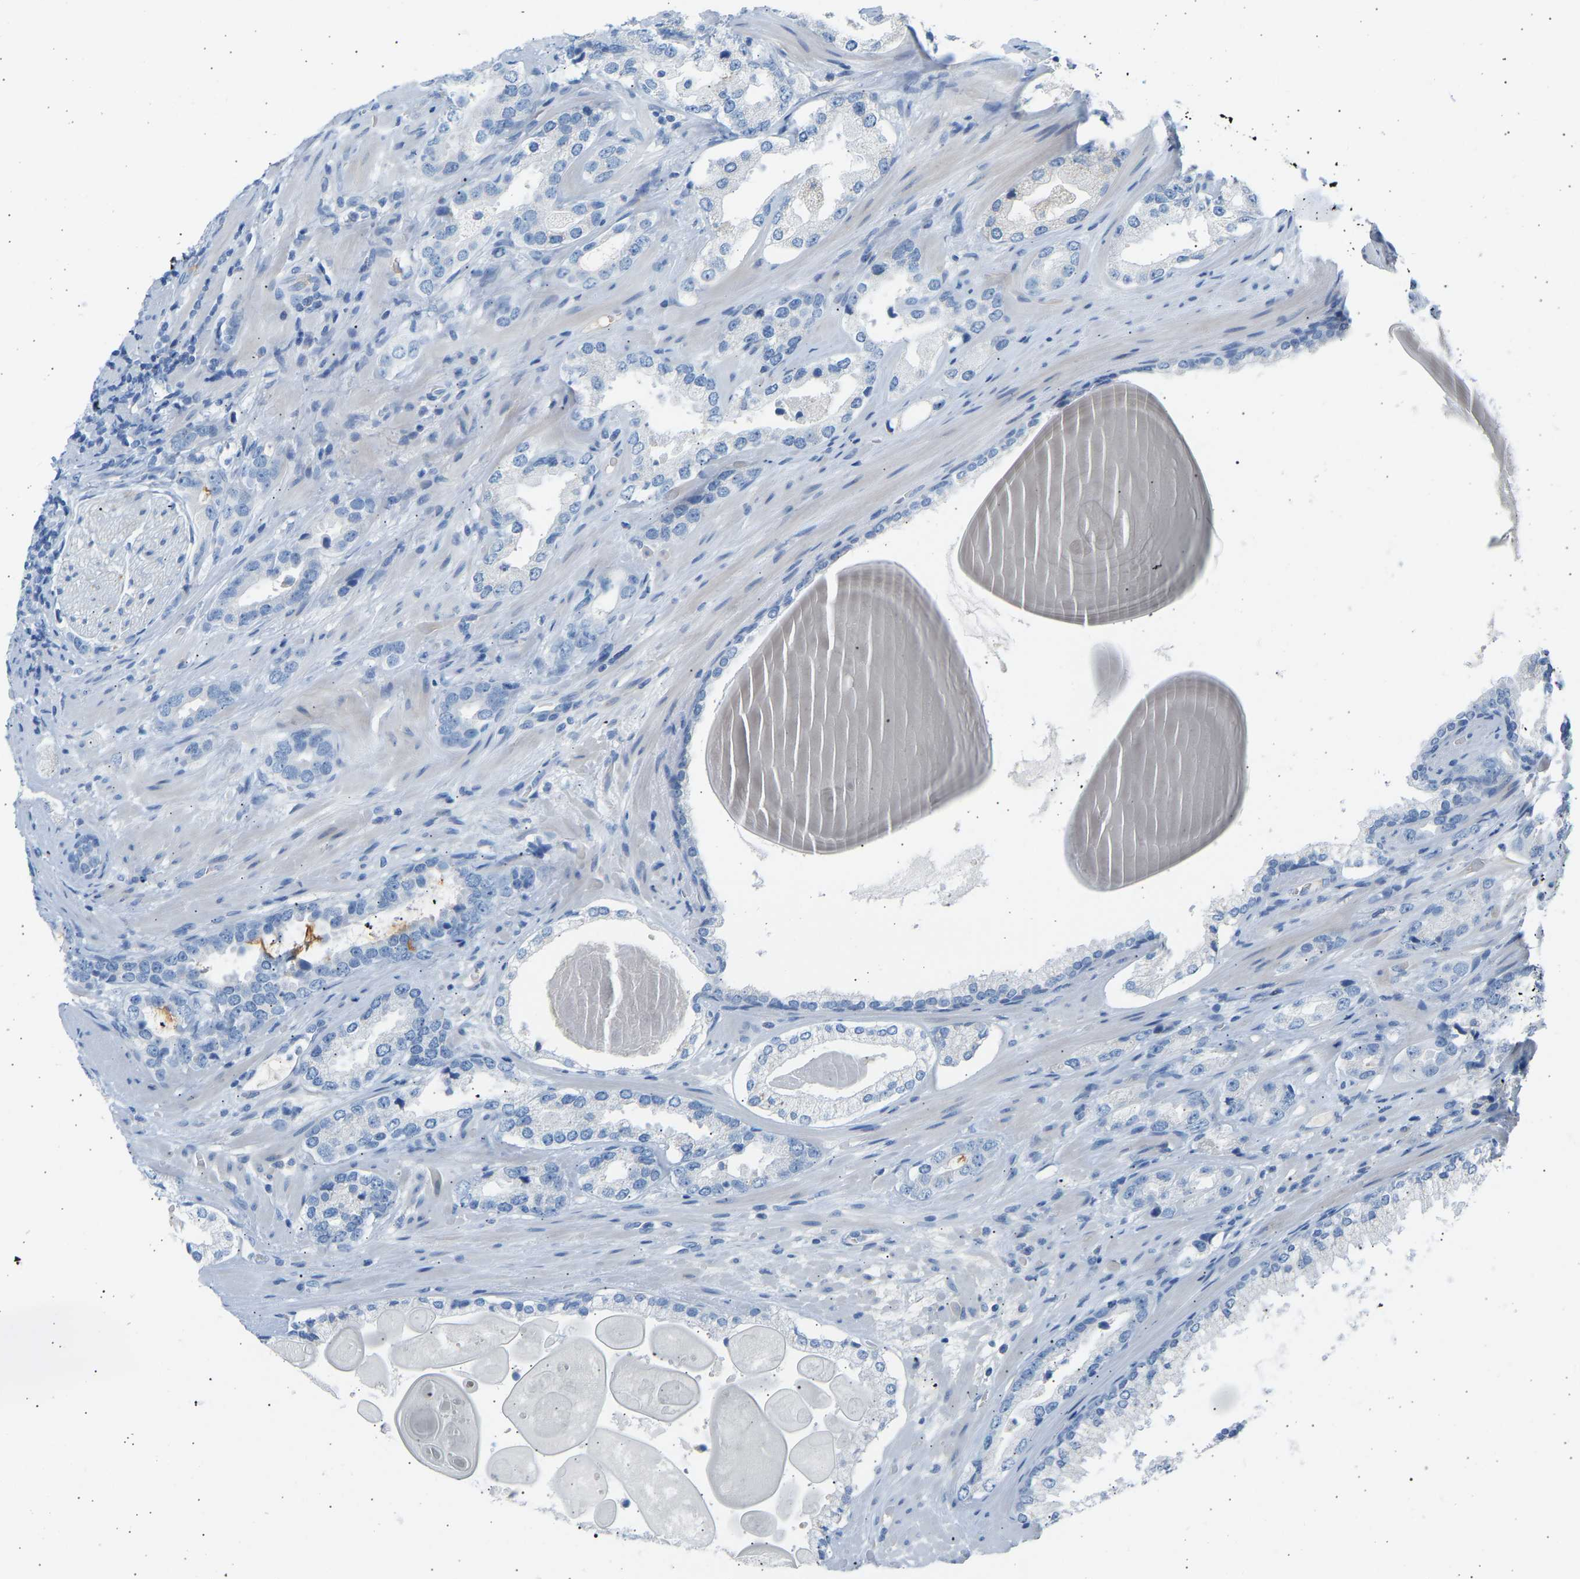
{"staining": {"intensity": "negative", "quantity": "none", "location": "none"}, "tissue": "prostate cancer", "cell_type": "Tumor cells", "image_type": "cancer", "snomed": [{"axis": "morphology", "description": "Adenocarcinoma, High grade"}, {"axis": "topography", "description": "Prostate"}], "caption": "A photomicrograph of prostate adenocarcinoma (high-grade) stained for a protein exhibits no brown staining in tumor cells. The staining was performed using DAB to visualize the protein expression in brown, while the nuclei were stained in blue with hematoxylin (Magnification: 20x).", "gene": "GNAS", "patient": {"sex": "male", "age": 63}}